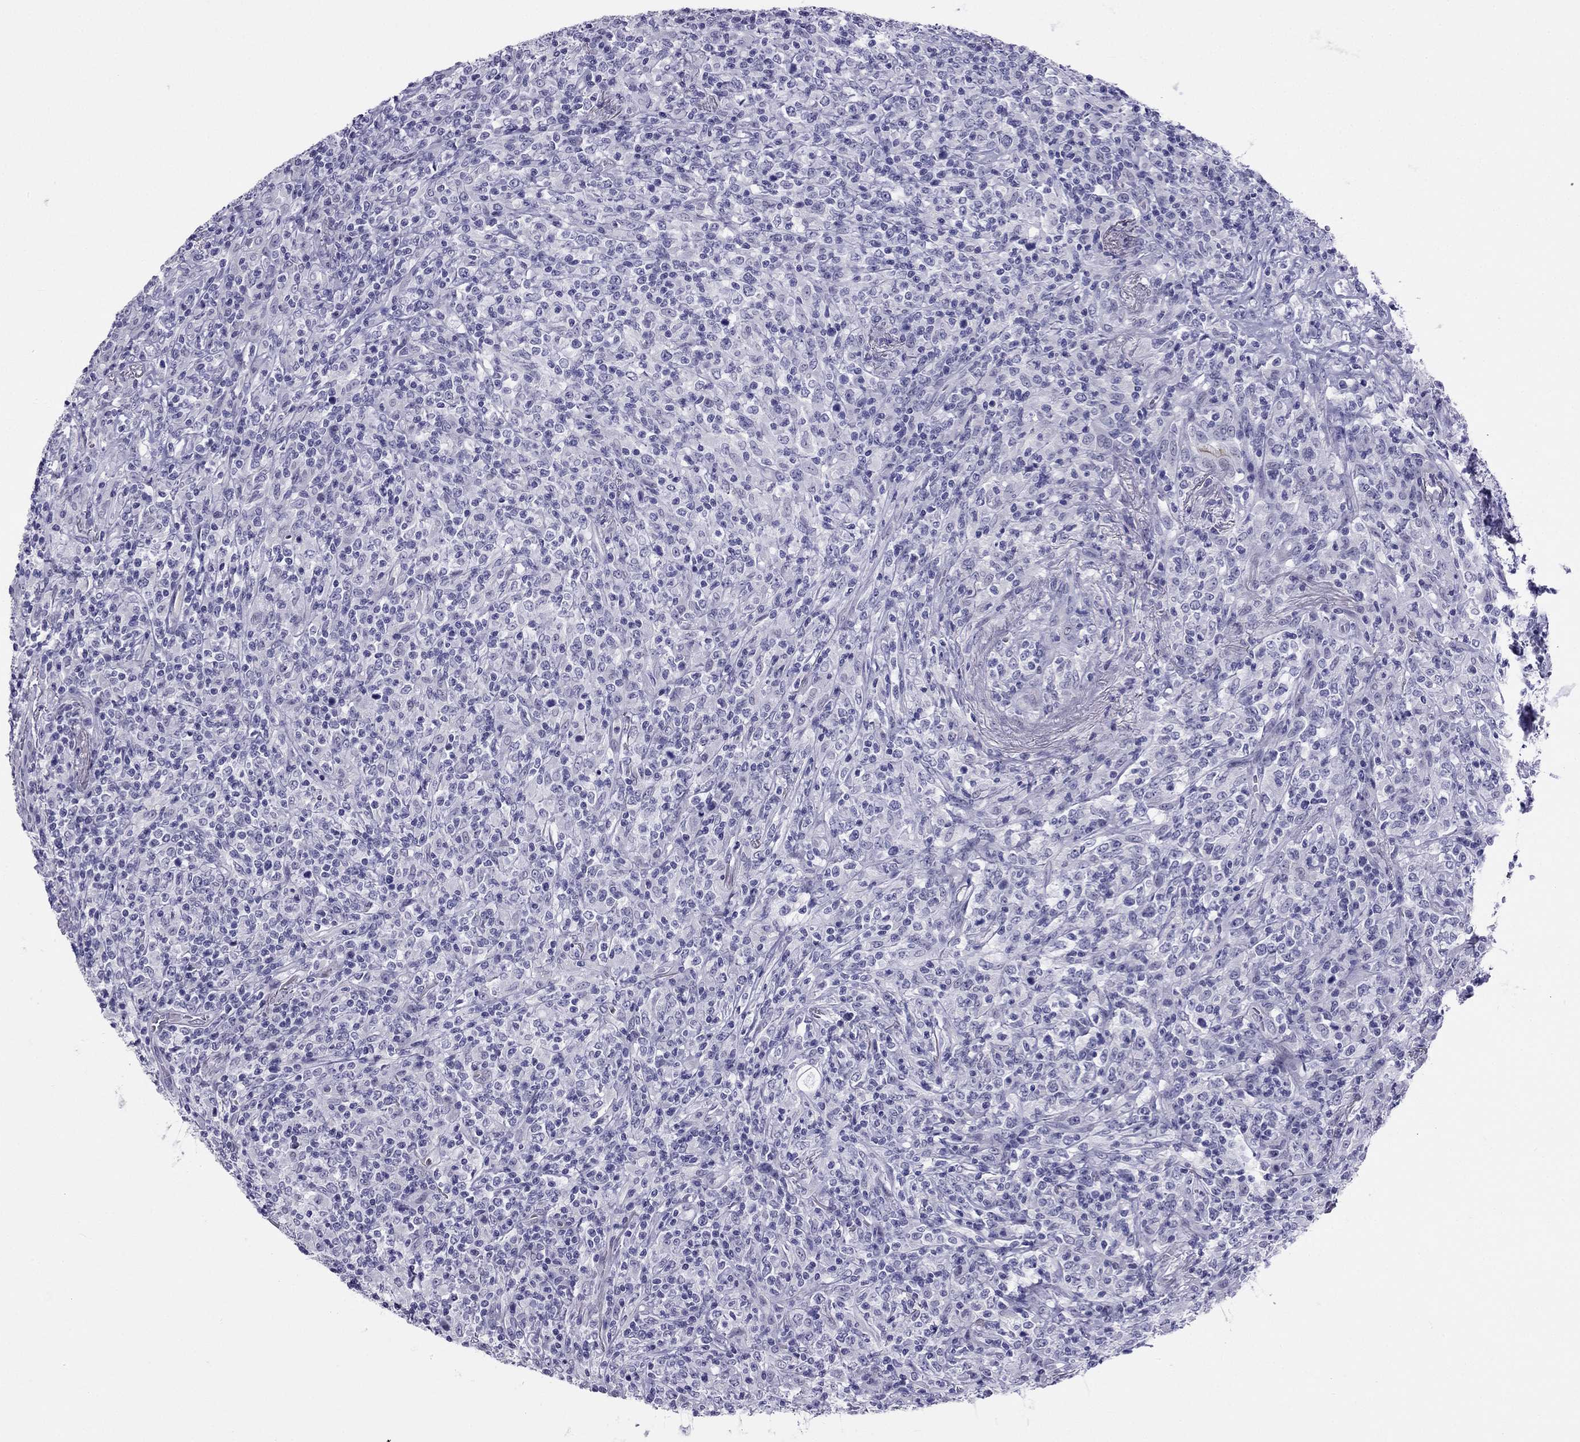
{"staining": {"intensity": "negative", "quantity": "none", "location": "none"}, "tissue": "lymphoma", "cell_type": "Tumor cells", "image_type": "cancer", "snomed": [{"axis": "morphology", "description": "Malignant lymphoma, non-Hodgkin's type, High grade"}, {"axis": "topography", "description": "Lung"}], "caption": "The photomicrograph reveals no staining of tumor cells in lymphoma.", "gene": "CROCC2", "patient": {"sex": "male", "age": 79}}